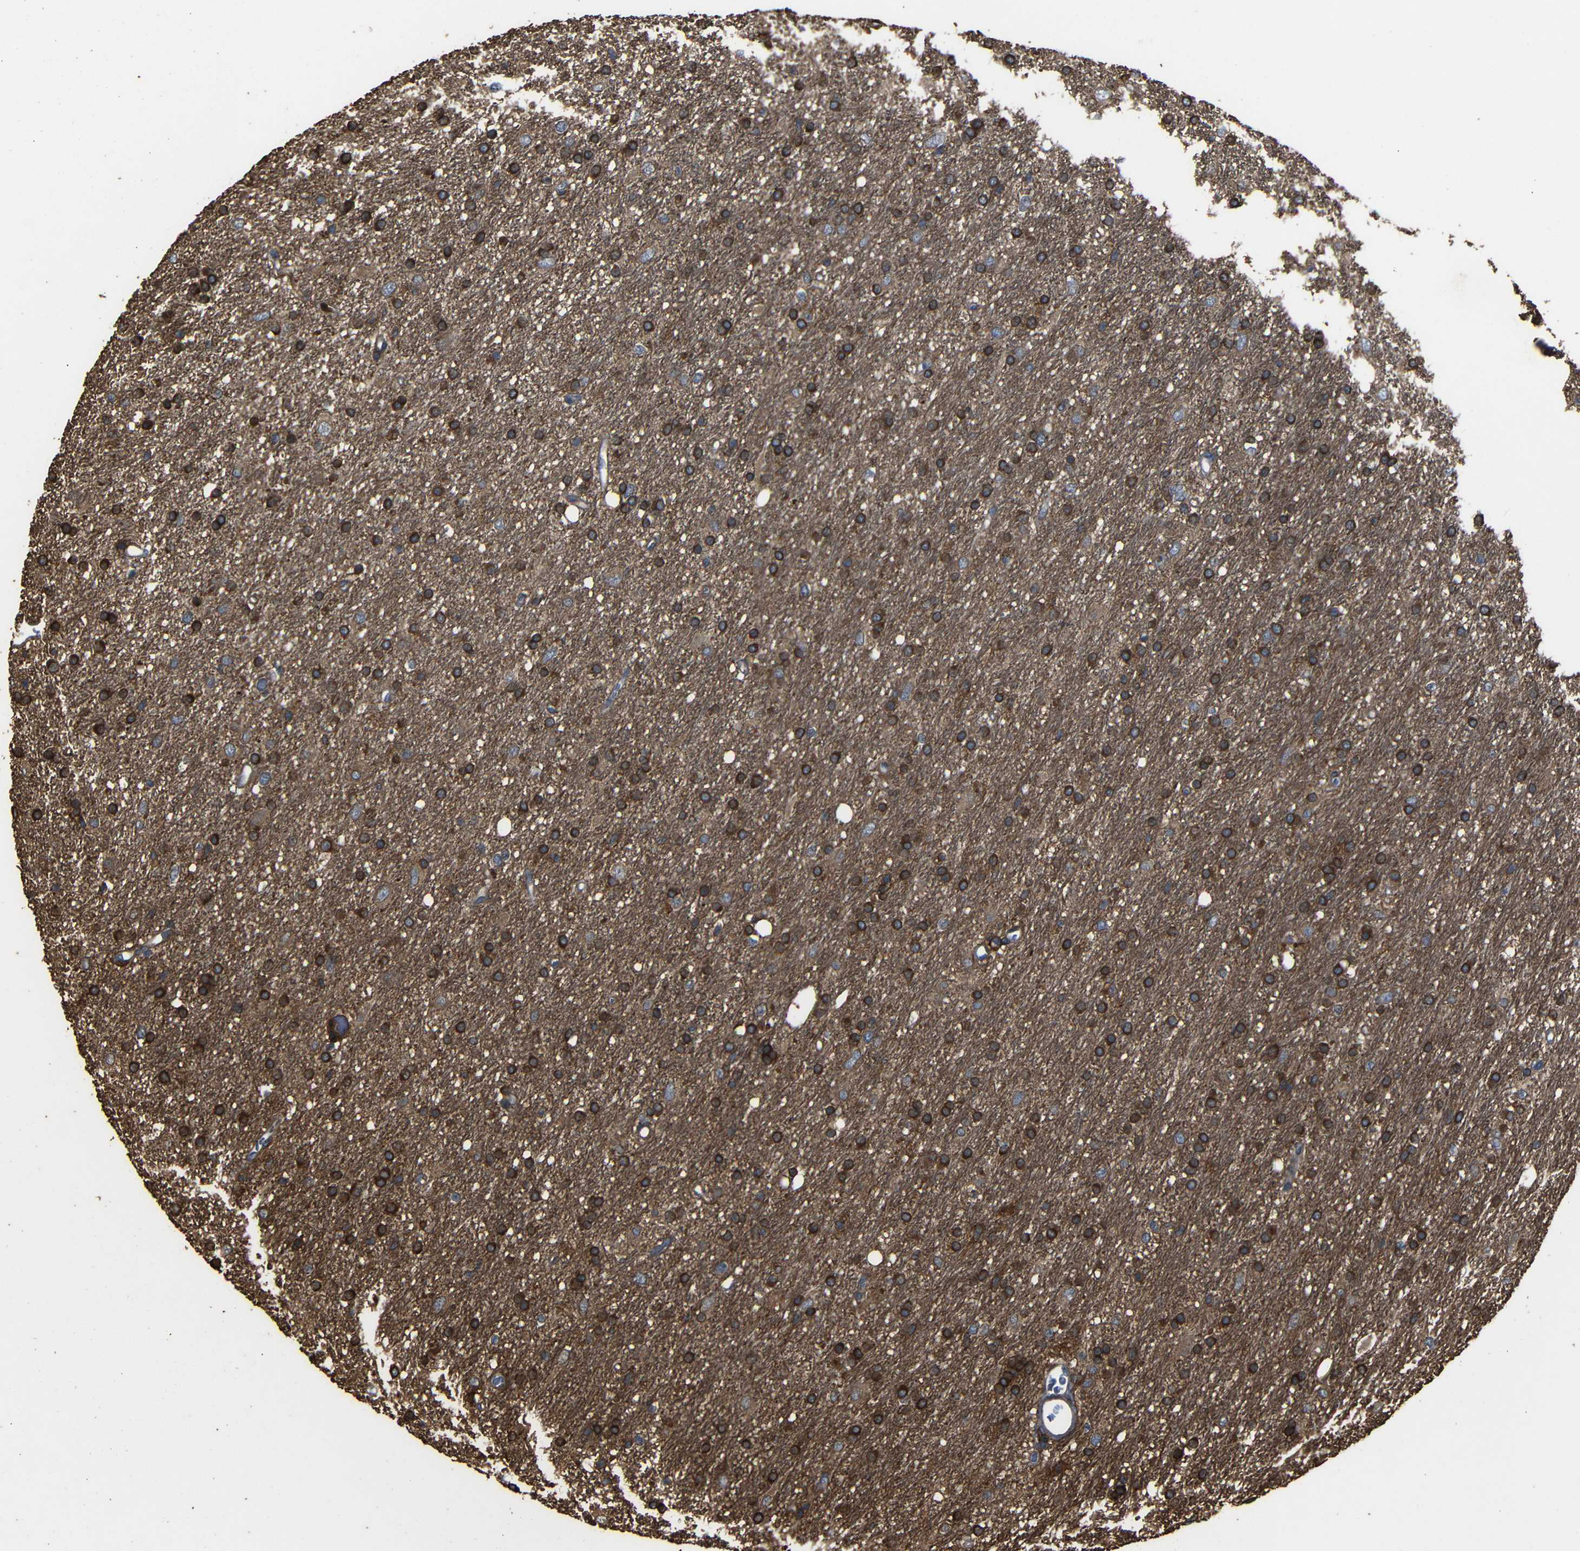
{"staining": {"intensity": "moderate", "quantity": ">75%", "location": "cytoplasmic/membranous"}, "tissue": "glioma", "cell_type": "Tumor cells", "image_type": "cancer", "snomed": [{"axis": "morphology", "description": "Glioma, malignant, Low grade"}, {"axis": "topography", "description": "Brain"}], "caption": "High-magnification brightfield microscopy of glioma stained with DAB (brown) and counterstained with hematoxylin (blue). tumor cells exhibit moderate cytoplasmic/membranous staining is appreciated in about>75% of cells.", "gene": "ADGRE5", "patient": {"sex": "male", "age": 77}}